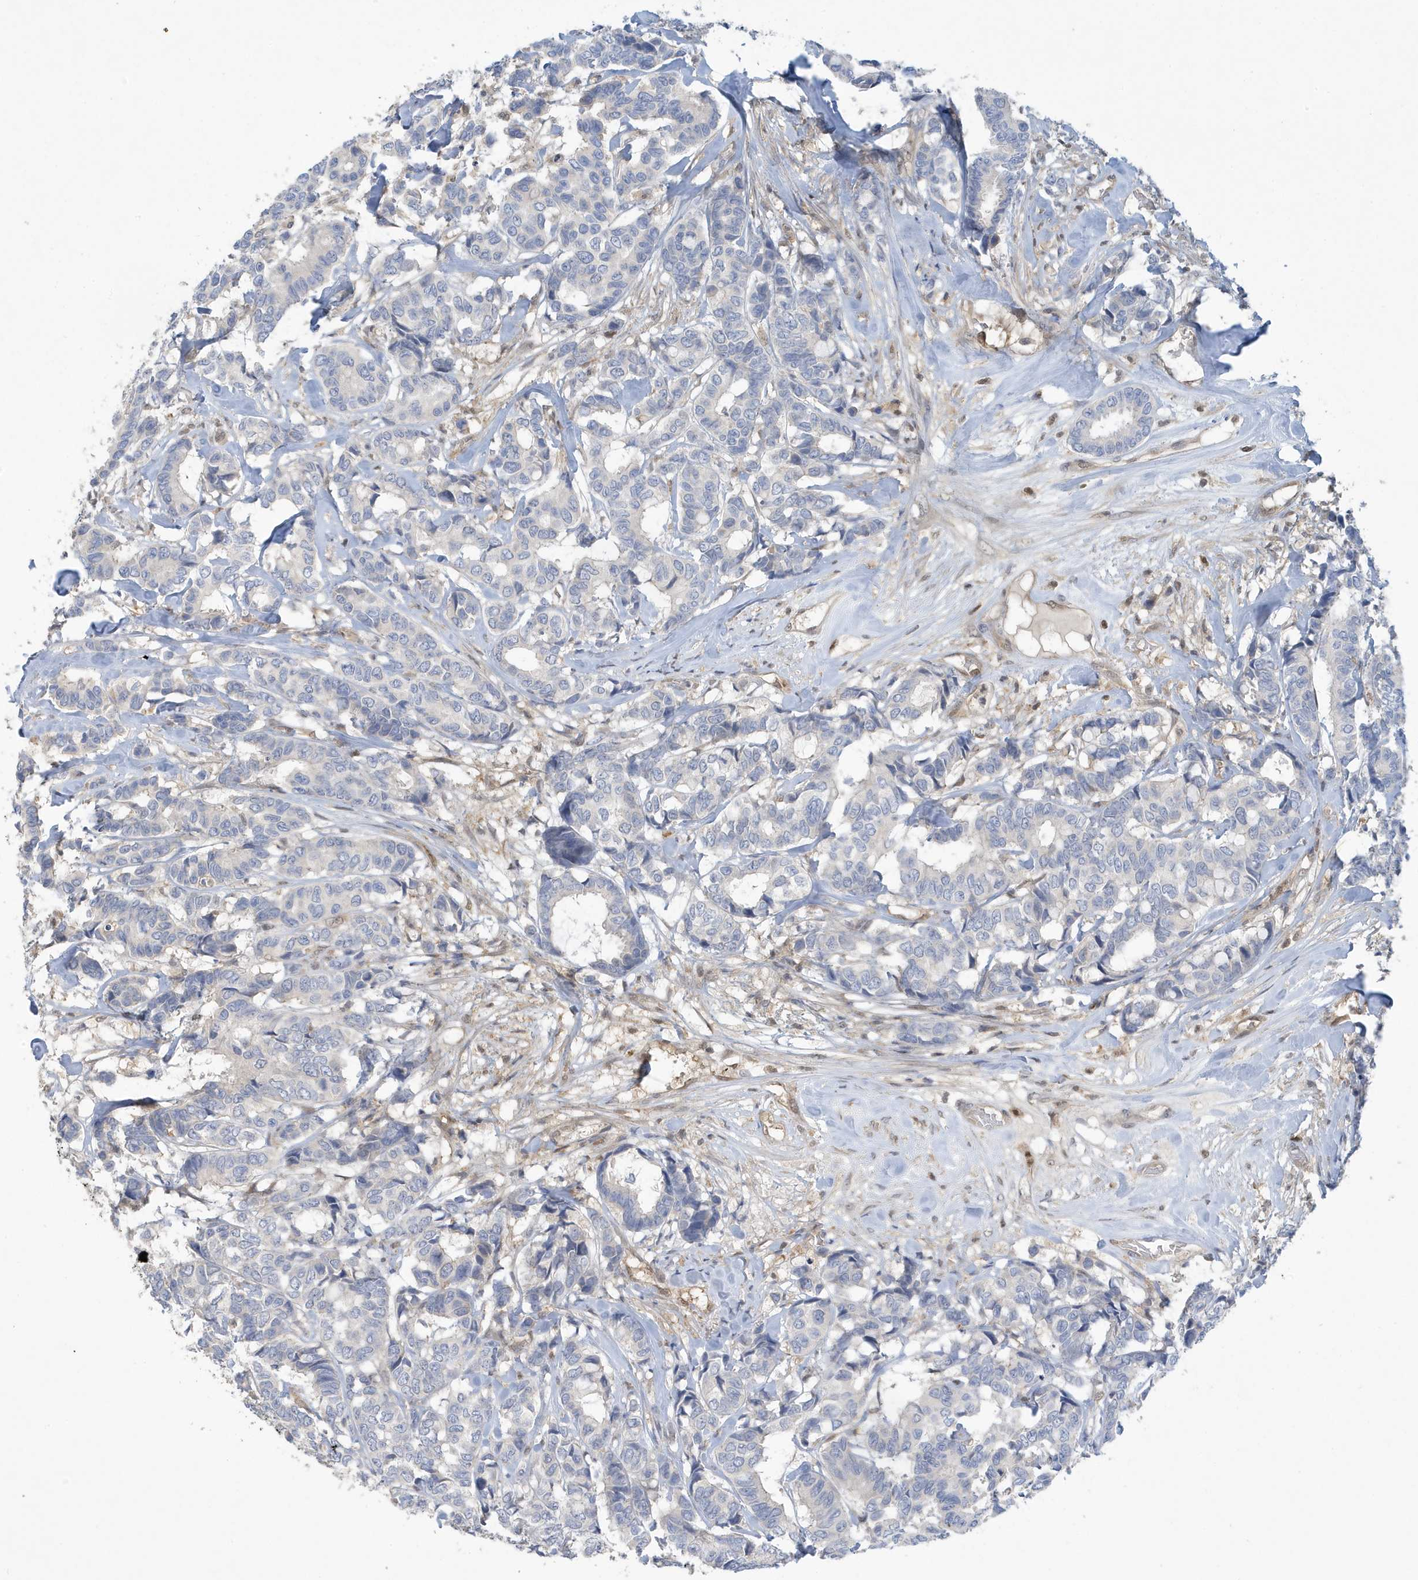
{"staining": {"intensity": "negative", "quantity": "none", "location": "none"}, "tissue": "breast cancer", "cell_type": "Tumor cells", "image_type": "cancer", "snomed": [{"axis": "morphology", "description": "Duct carcinoma"}, {"axis": "topography", "description": "Breast"}], "caption": "The image demonstrates no significant staining in tumor cells of breast cancer (invasive ductal carcinoma). (DAB immunohistochemistry (IHC) visualized using brightfield microscopy, high magnification).", "gene": "NCOA7", "patient": {"sex": "female", "age": 87}}